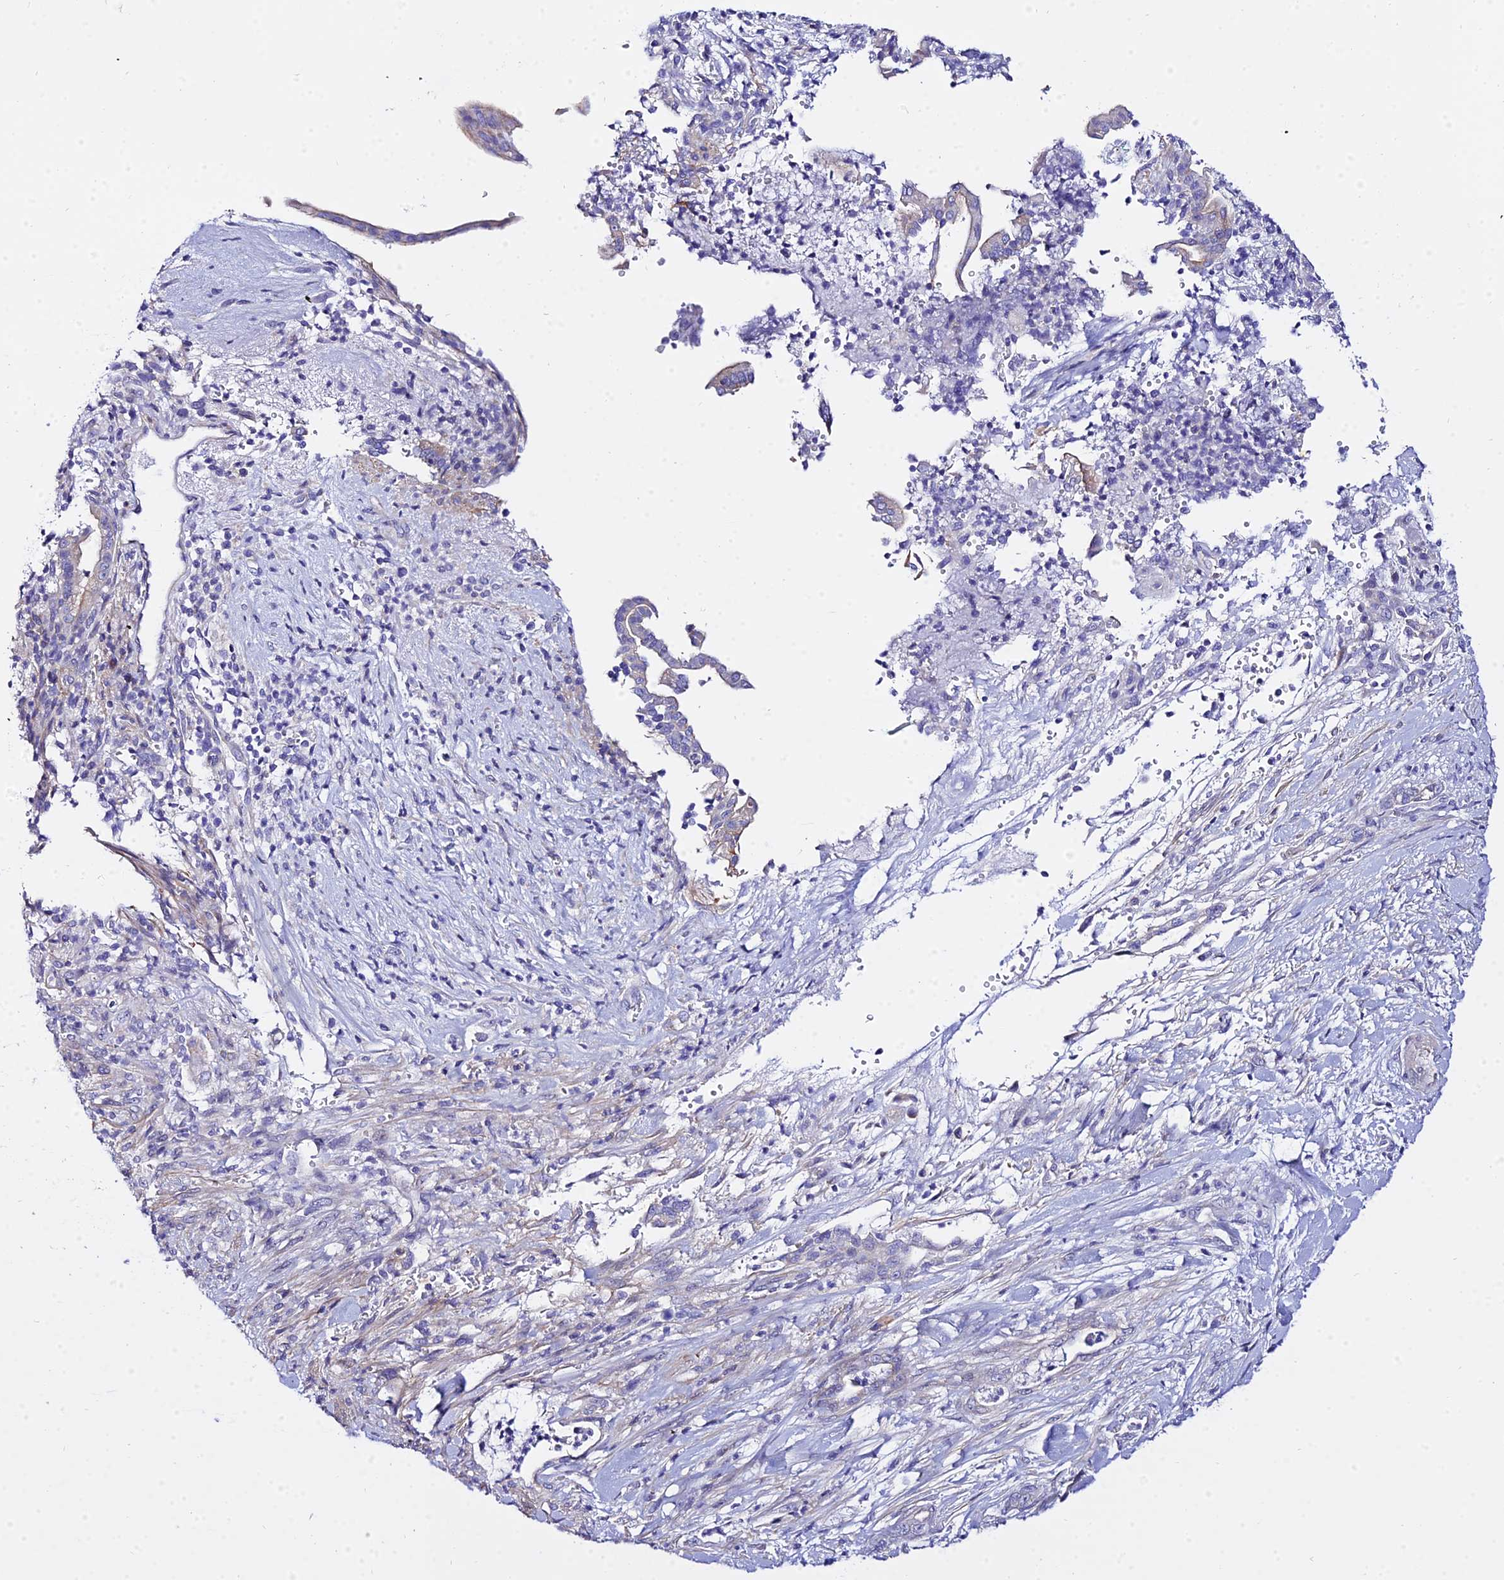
{"staining": {"intensity": "negative", "quantity": "none", "location": "none"}, "tissue": "pancreatic cancer", "cell_type": "Tumor cells", "image_type": "cancer", "snomed": [{"axis": "morphology", "description": "Normal tissue, NOS"}, {"axis": "morphology", "description": "Adenocarcinoma, NOS"}, {"axis": "topography", "description": "Pancreas"}], "caption": "DAB immunohistochemical staining of human pancreatic cancer (adenocarcinoma) reveals no significant expression in tumor cells.", "gene": "ZNF628", "patient": {"sex": "female", "age": 55}}